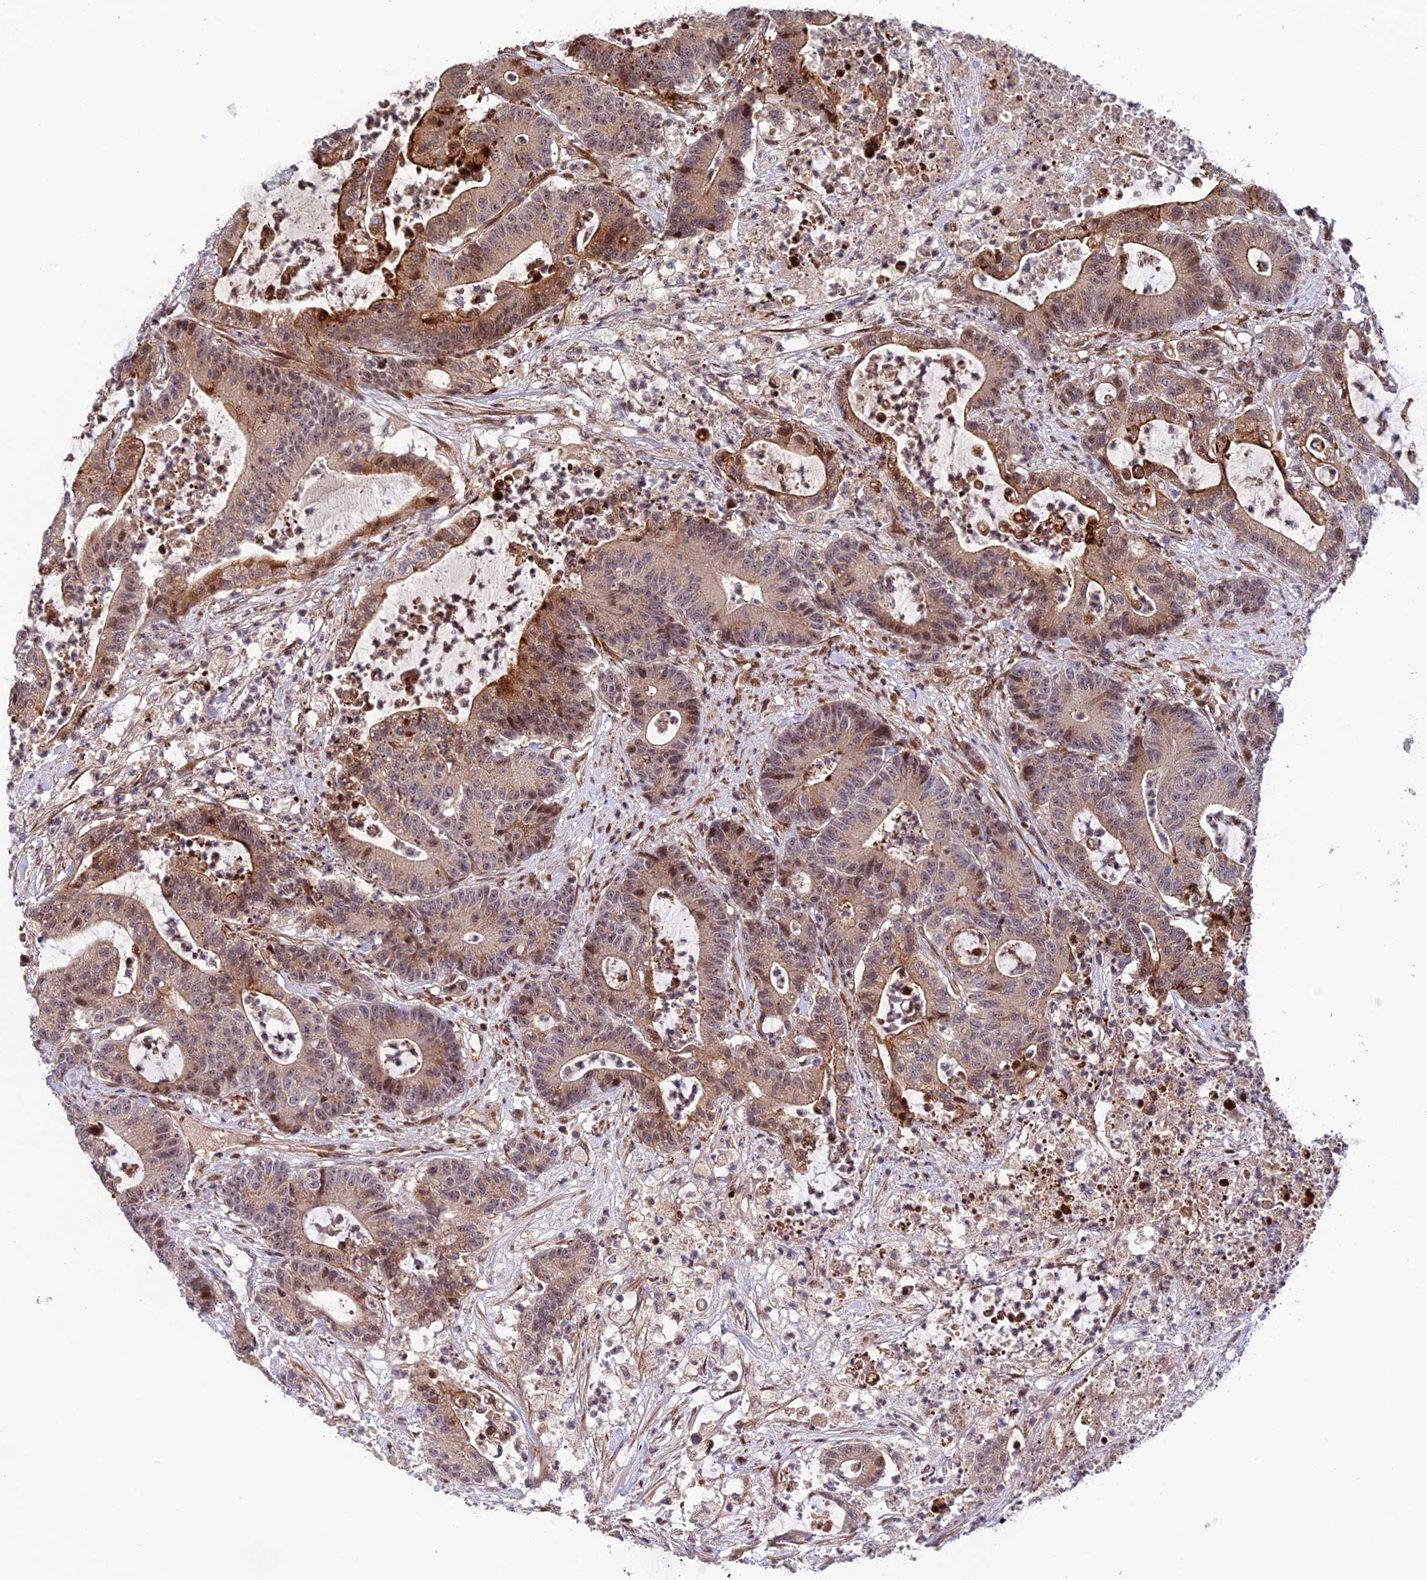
{"staining": {"intensity": "moderate", "quantity": "25%-75%", "location": "cytoplasmic/membranous,nuclear"}, "tissue": "colorectal cancer", "cell_type": "Tumor cells", "image_type": "cancer", "snomed": [{"axis": "morphology", "description": "Adenocarcinoma, NOS"}, {"axis": "topography", "description": "Colon"}], "caption": "Immunohistochemical staining of human colorectal adenocarcinoma shows medium levels of moderate cytoplasmic/membranous and nuclear expression in about 25%-75% of tumor cells. The staining is performed using DAB (3,3'-diaminobenzidine) brown chromogen to label protein expression. The nuclei are counter-stained blue using hematoxylin.", "gene": "SMIM7", "patient": {"sex": "female", "age": 84}}